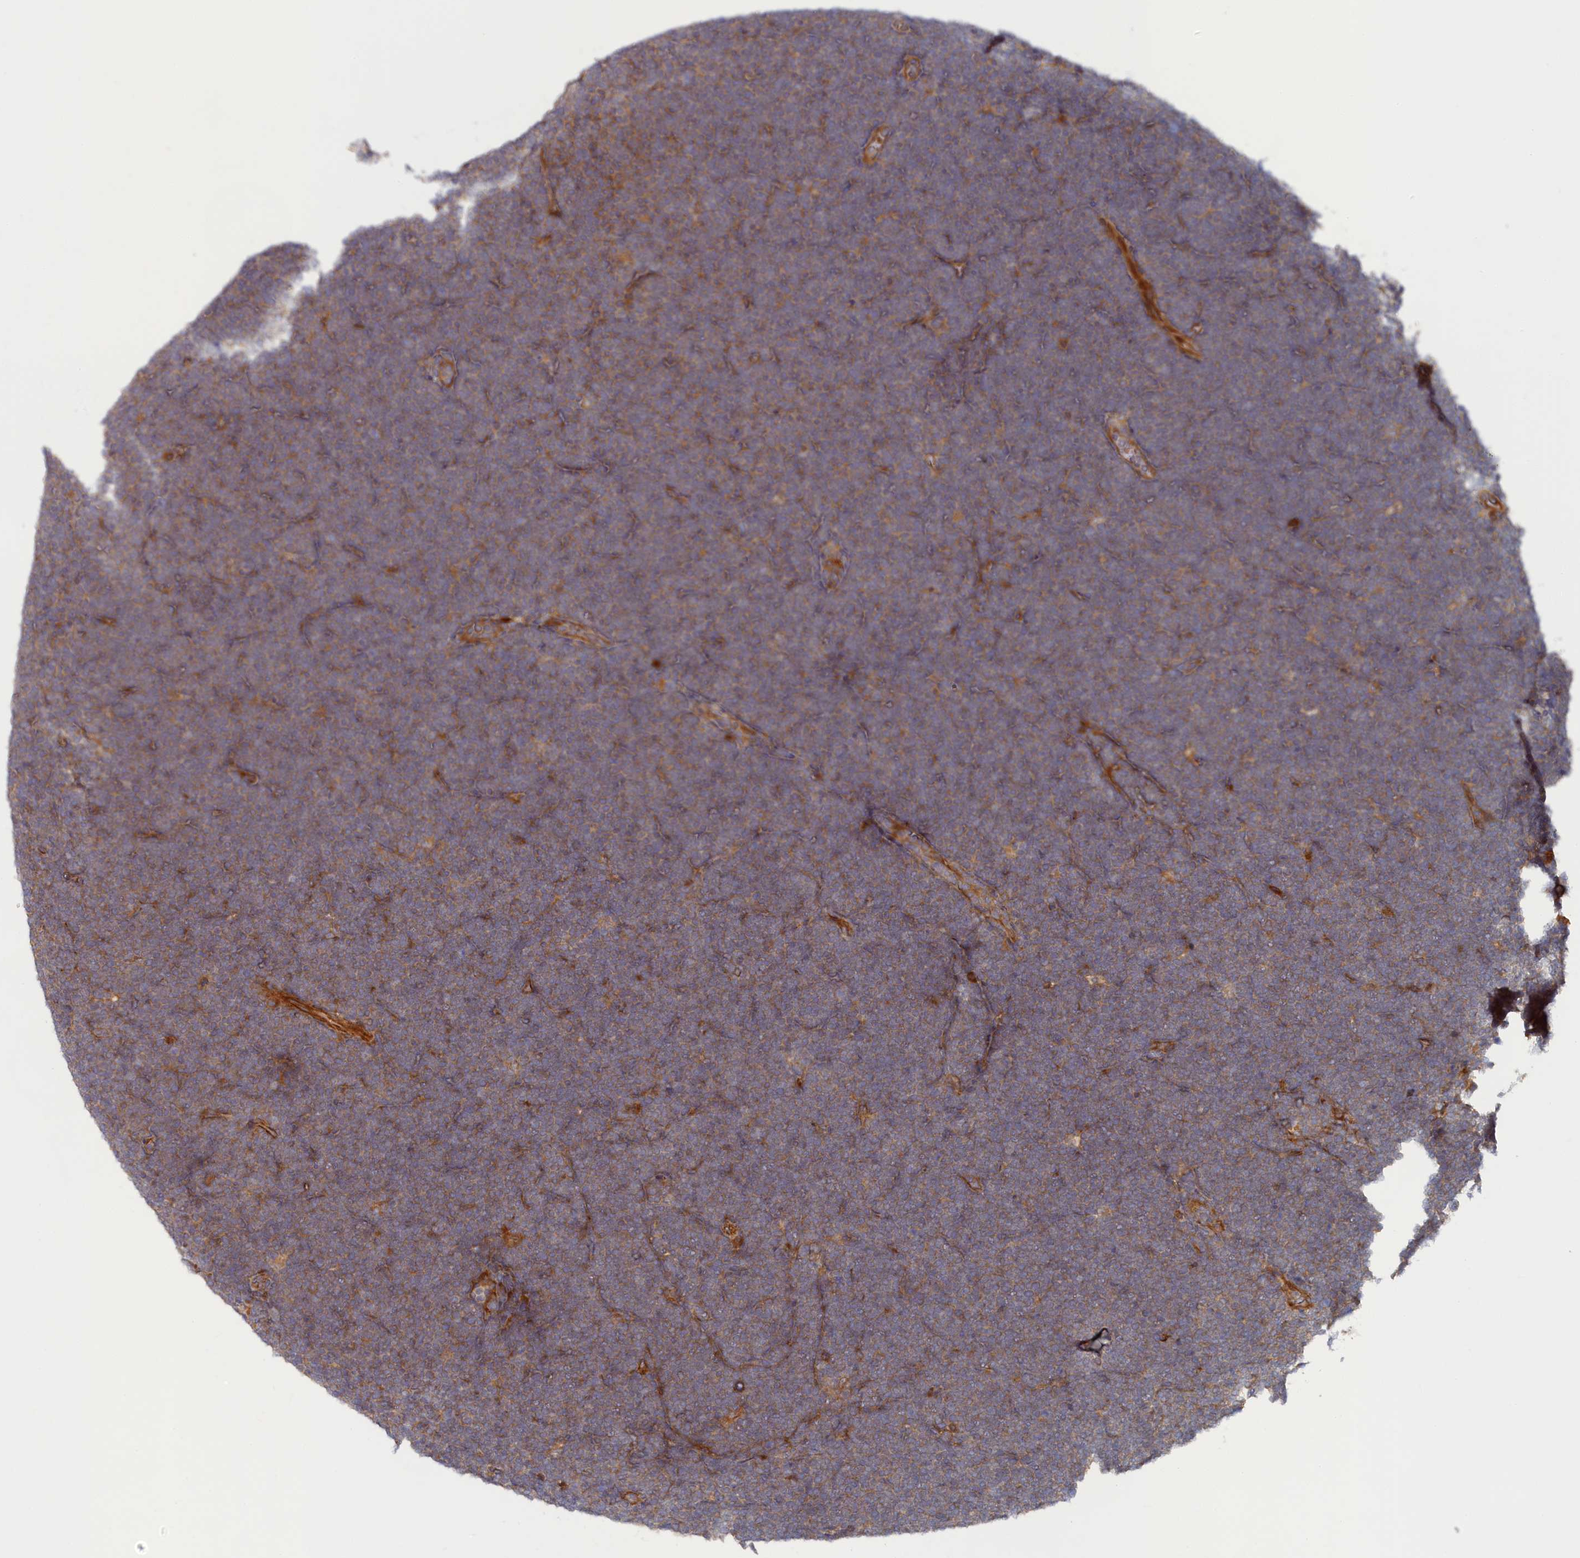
{"staining": {"intensity": "negative", "quantity": "none", "location": "none"}, "tissue": "lymphoma", "cell_type": "Tumor cells", "image_type": "cancer", "snomed": [{"axis": "morphology", "description": "Malignant lymphoma, non-Hodgkin's type, High grade"}, {"axis": "topography", "description": "Lymph node"}], "caption": "Lymphoma stained for a protein using immunohistochemistry (IHC) shows no positivity tumor cells.", "gene": "TMEM196", "patient": {"sex": "male", "age": 13}}